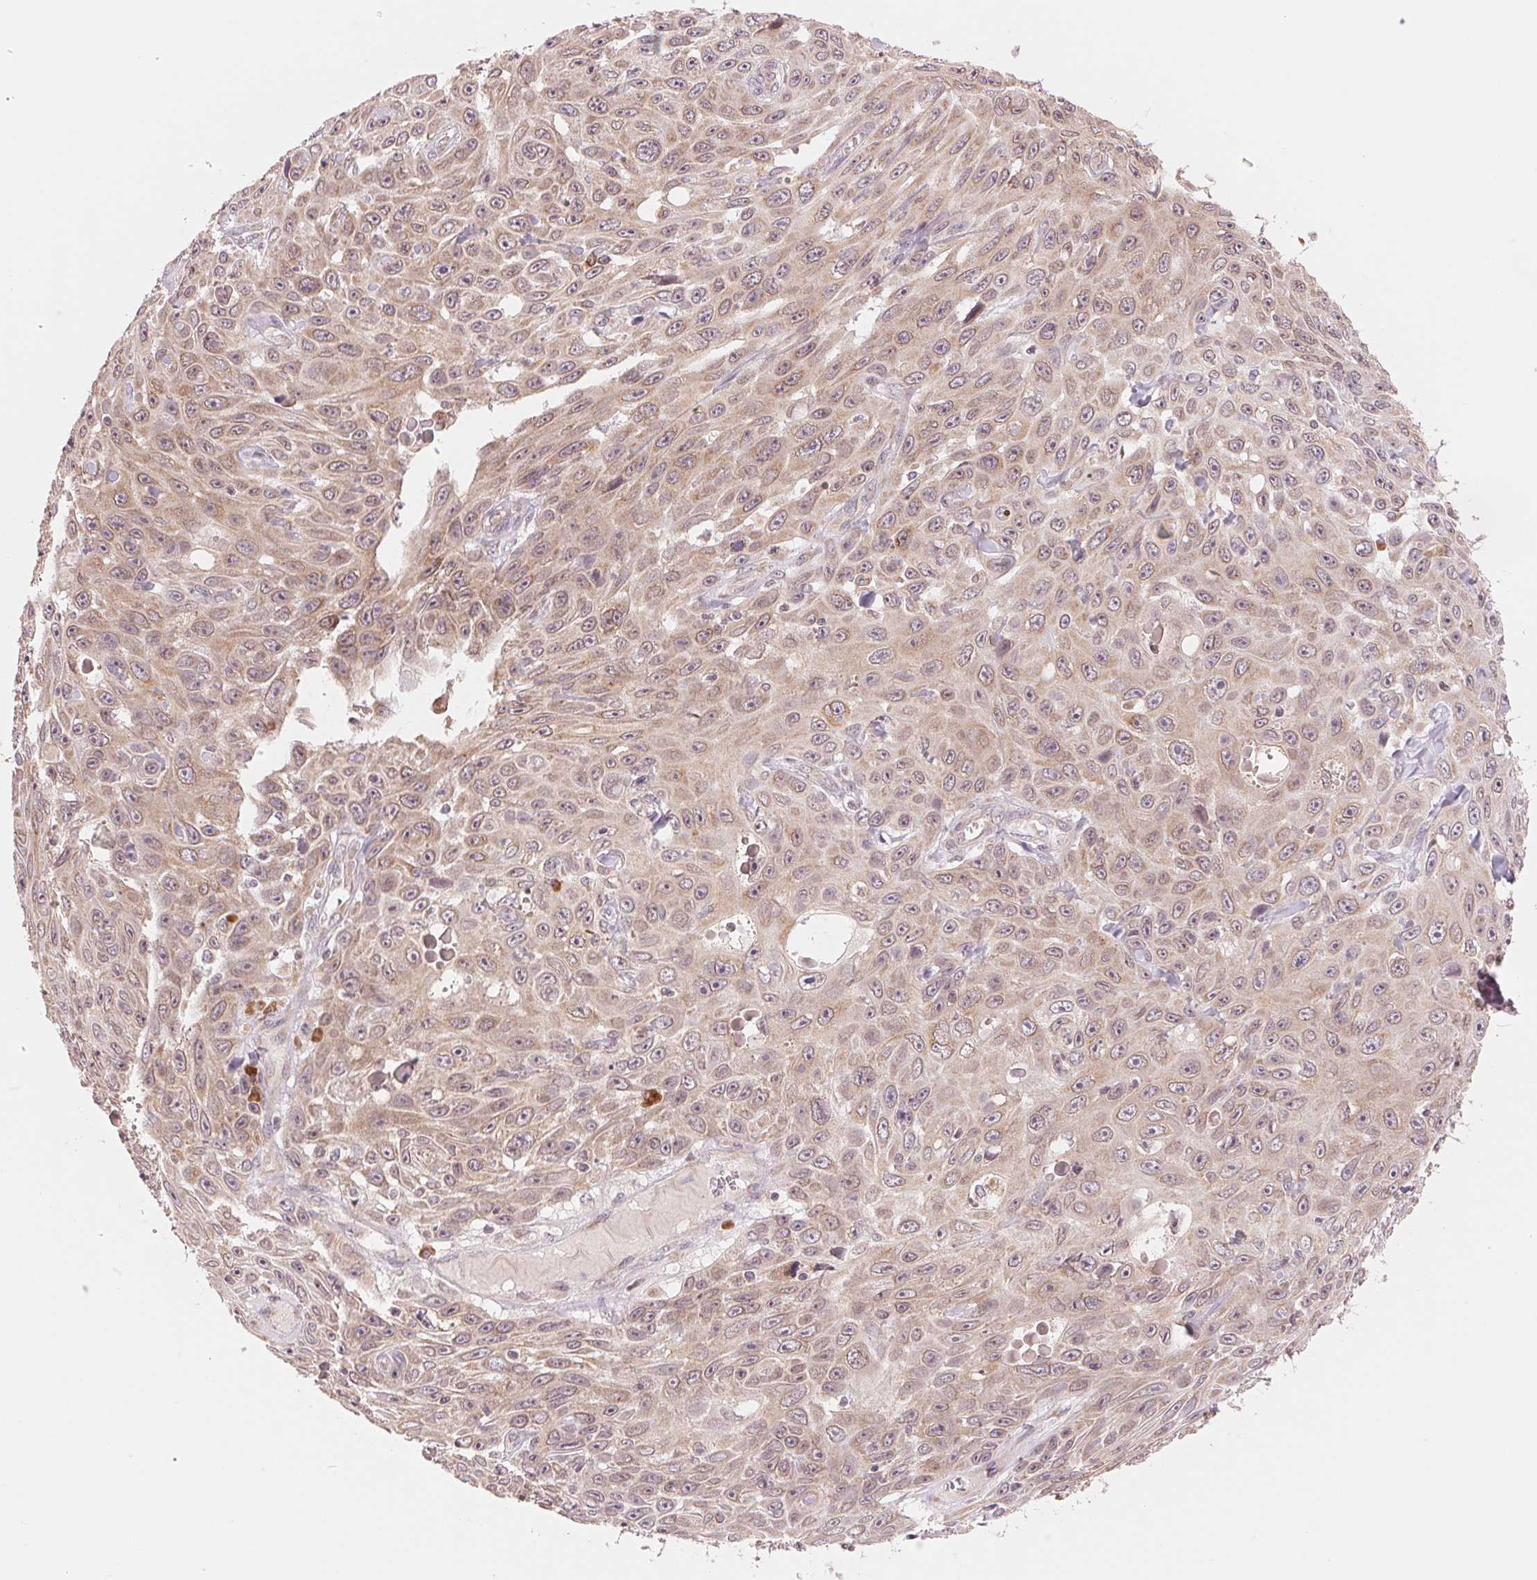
{"staining": {"intensity": "weak", "quantity": ">75%", "location": "cytoplasmic/membranous"}, "tissue": "skin cancer", "cell_type": "Tumor cells", "image_type": "cancer", "snomed": [{"axis": "morphology", "description": "Squamous cell carcinoma, NOS"}, {"axis": "topography", "description": "Skin"}], "caption": "DAB (3,3'-diaminobenzidine) immunohistochemical staining of human skin cancer (squamous cell carcinoma) reveals weak cytoplasmic/membranous protein staining in approximately >75% of tumor cells.", "gene": "TECR", "patient": {"sex": "male", "age": 82}}